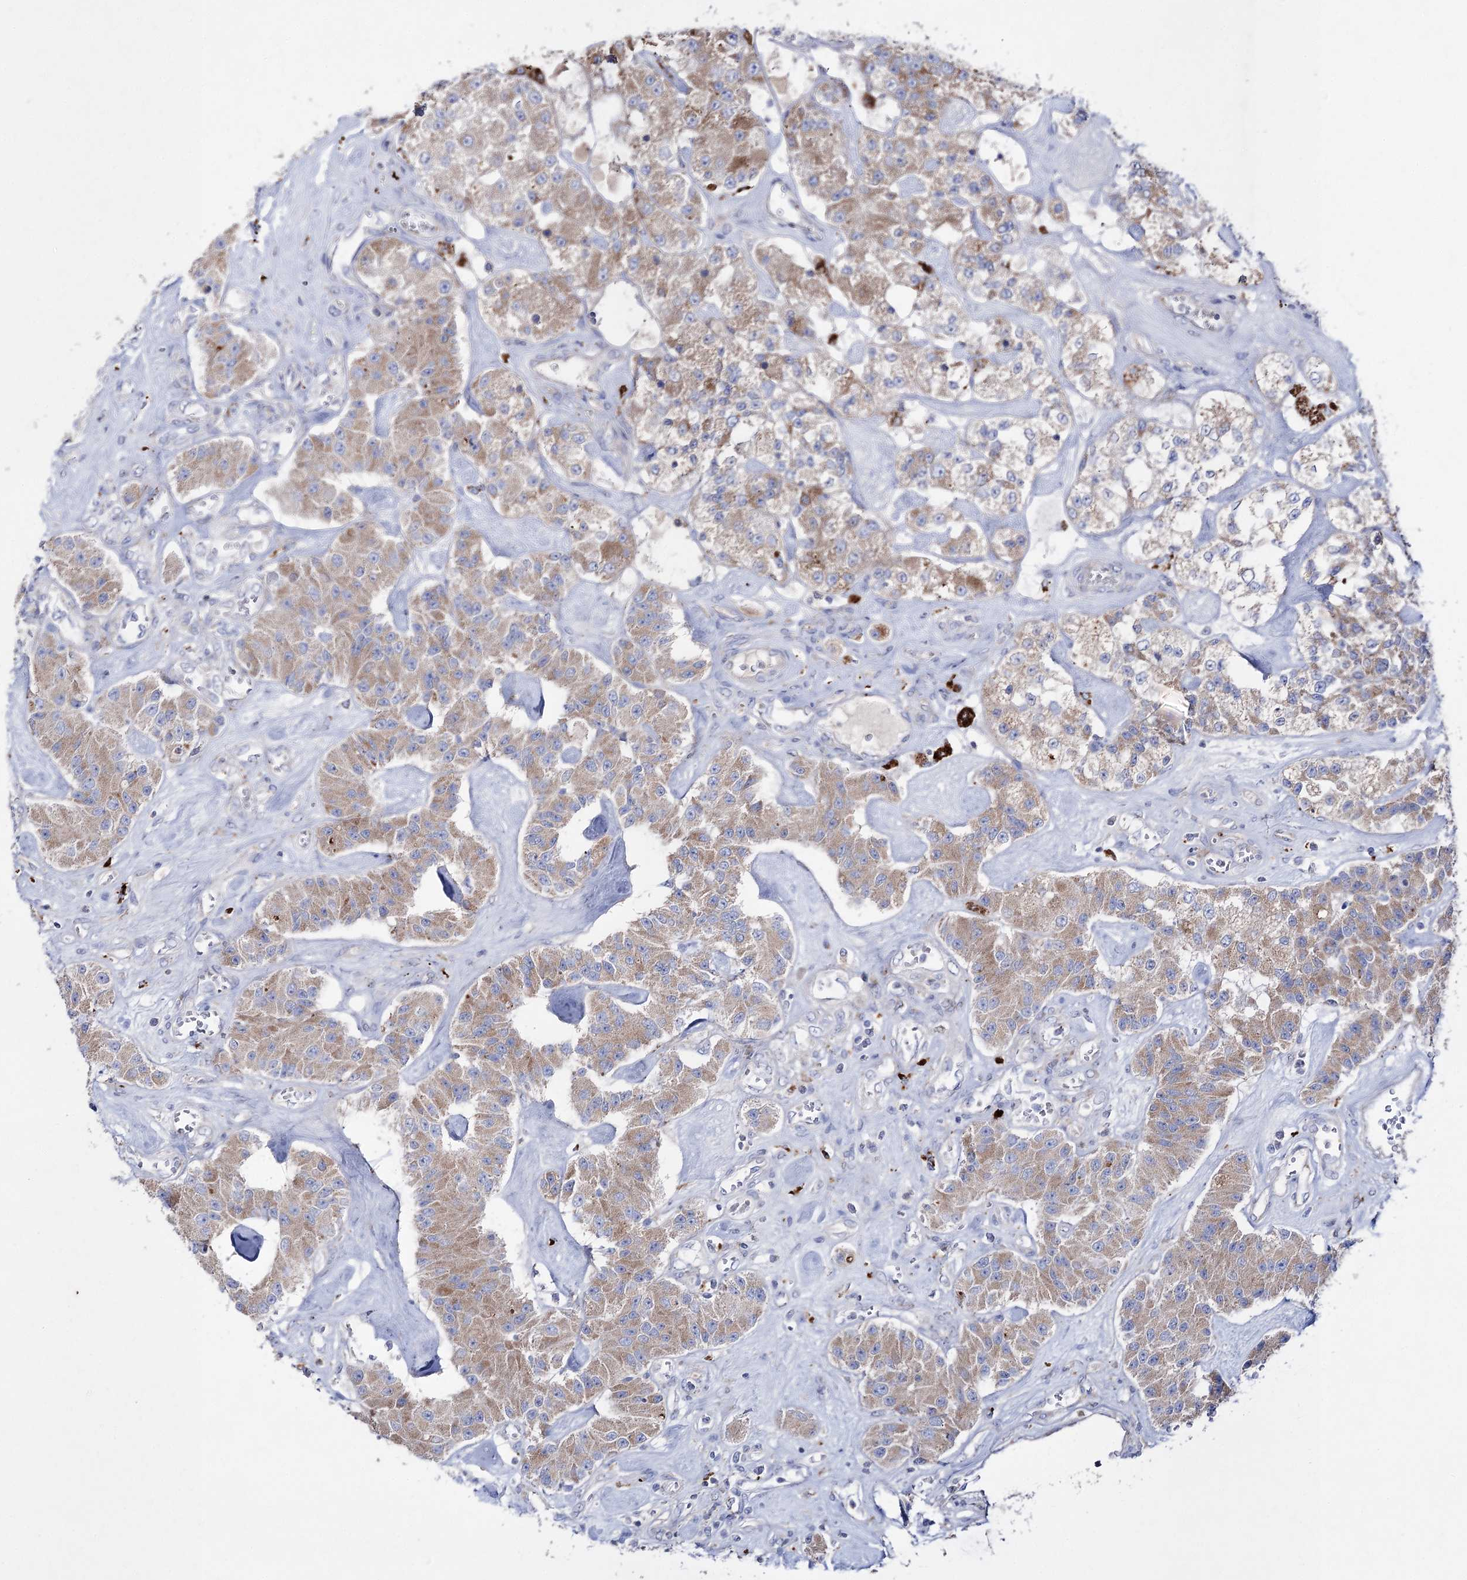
{"staining": {"intensity": "moderate", "quantity": ">75%", "location": "cytoplasmic/membranous"}, "tissue": "carcinoid", "cell_type": "Tumor cells", "image_type": "cancer", "snomed": [{"axis": "morphology", "description": "Carcinoid, malignant, NOS"}, {"axis": "topography", "description": "Pancreas"}], "caption": "A brown stain shows moderate cytoplasmic/membranous expression of a protein in carcinoid tumor cells.", "gene": "NAGLU", "patient": {"sex": "male", "age": 41}}